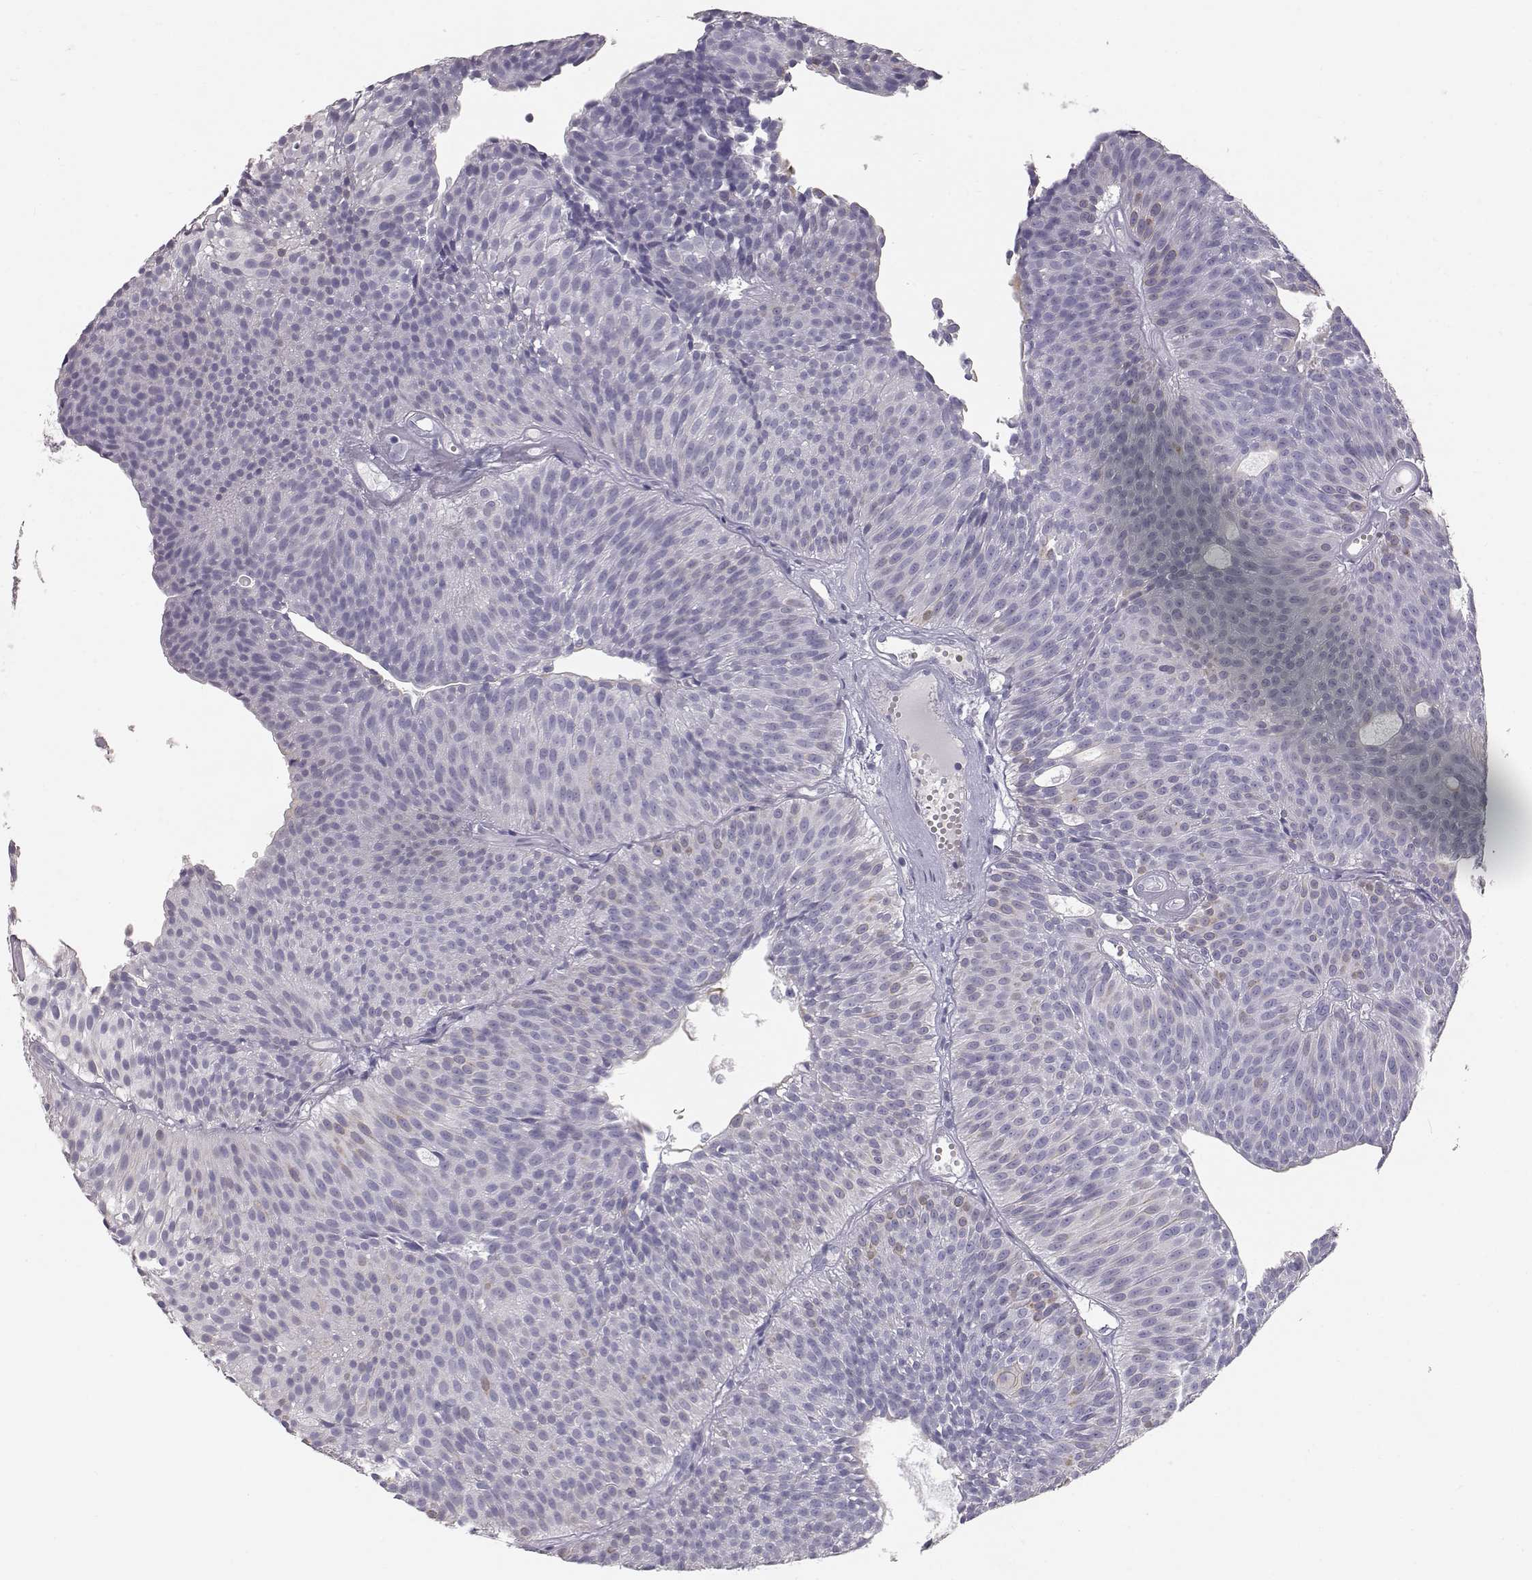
{"staining": {"intensity": "negative", "quantity": "none", "location": "none"}, "tissue": "urothelial cancer", "cell_type": "Tumor cells", "image_type": "cancer", "snomed": [{"axis": "morphology", "description": "Urothelial carcinoma, Low grade"}, {"axis": "topography", "description": "Urinary bladder"}], "caption": "This is an immunohistochemistry (IHC) image of human urothelial cancer. There is no positivity in tumor cells.", "gene": "KRT33A", "patient": {"sex": "male", "age": 63}}